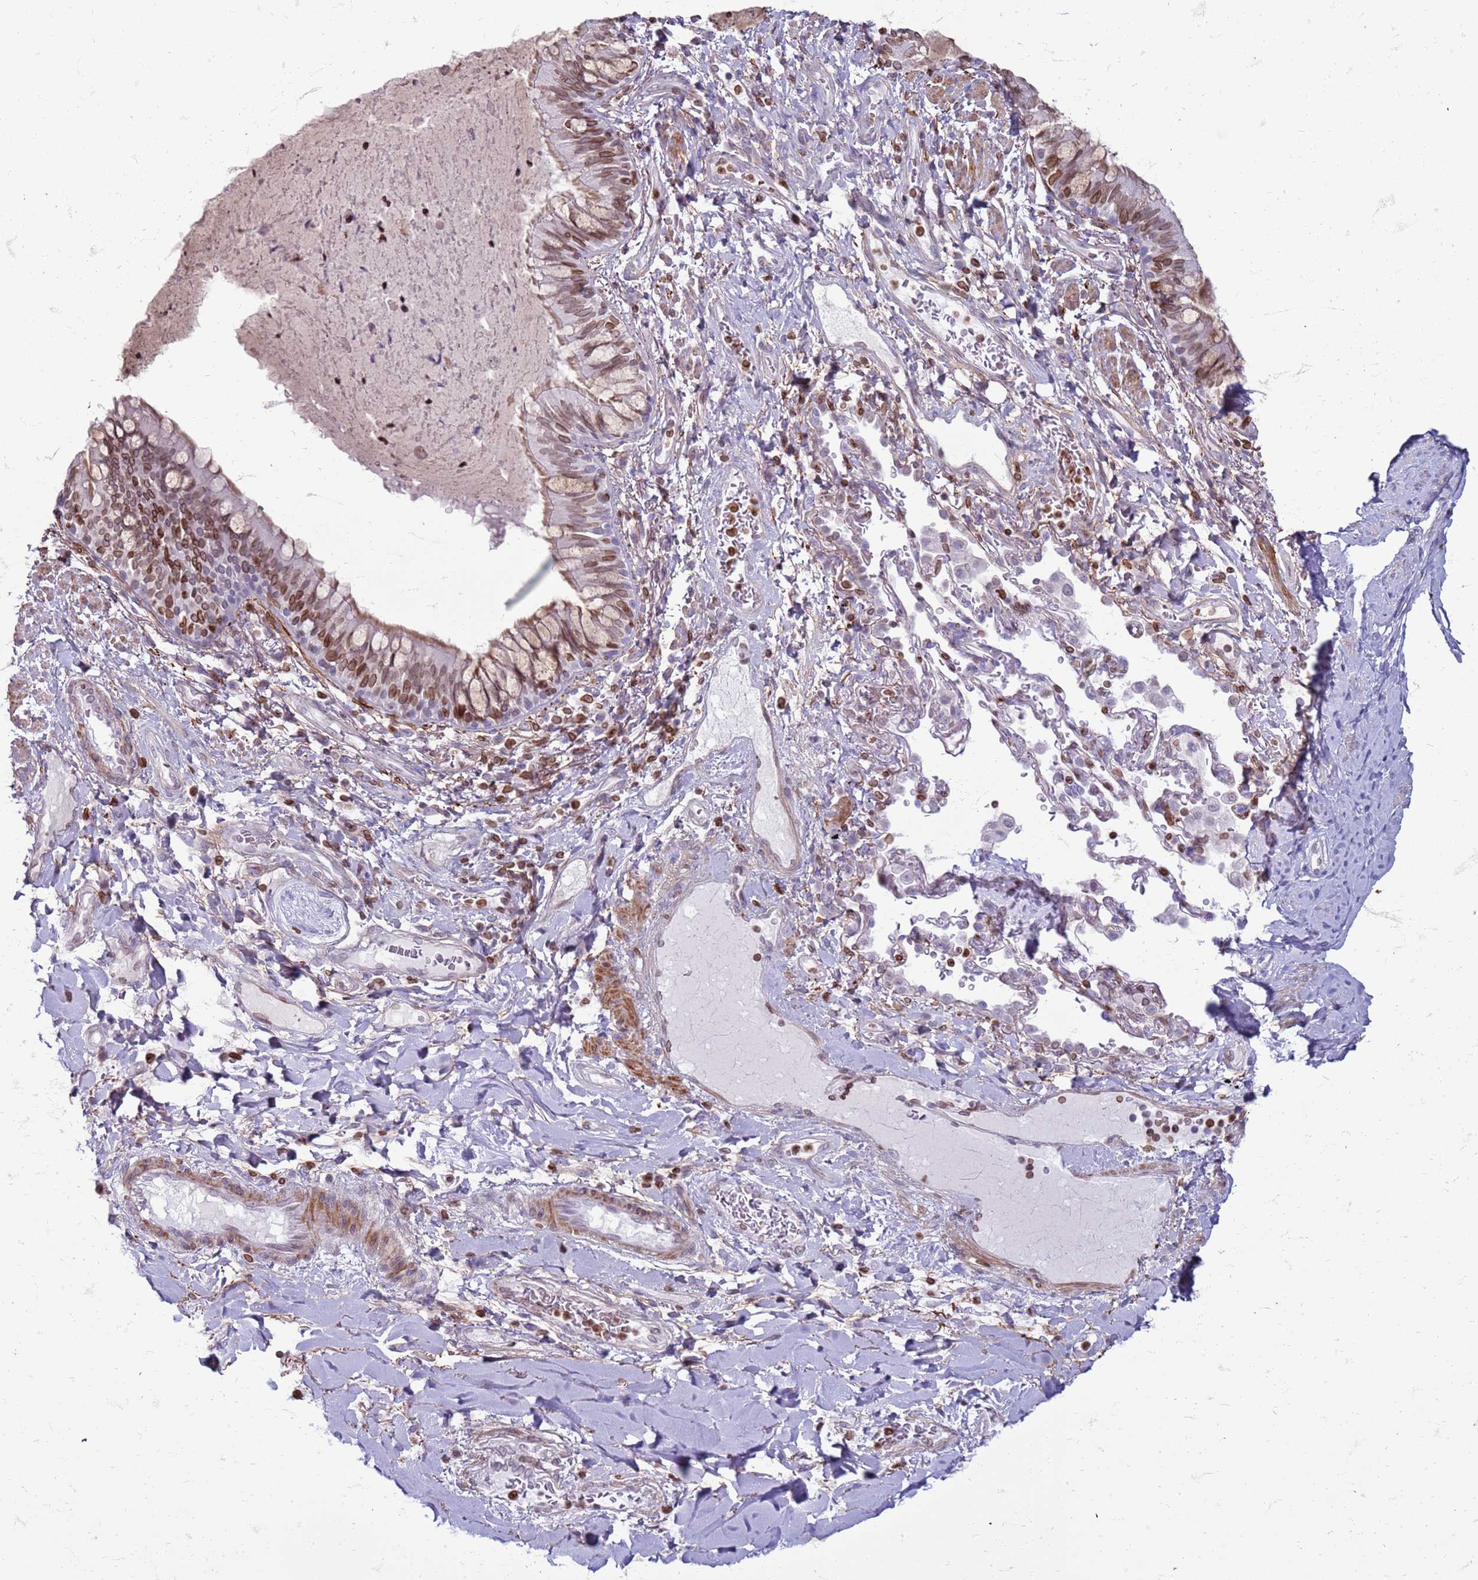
{"staining": {"intensity": "moderate", "quantity": ">75%", "location": "cytoplasmic/membranous,nuclear"}, "tissue": "nasopharynx", "cell_type": "Respiratory epithelial cells", "image_type": "normal", "snomed": [{"axis": "morphology", "description": "Normal tissue, NOS"}, {"axis": "topography", "description": "Nasopharynx"}], "caption": "High-power microscopy captured an immunohistochemistry micrograph of normal nasopharynx, revealing moderate cytoplasmic/membranous,nuclear positivity in about >75% of respiratory epithelial cells. The protein of interest is stained brown, and the nuclei are stained in blue (DAB IHC with brightfield microscopy, high magnification).", "gene": "METTL25B", "patient": {"sex": "male", "age": 64}}